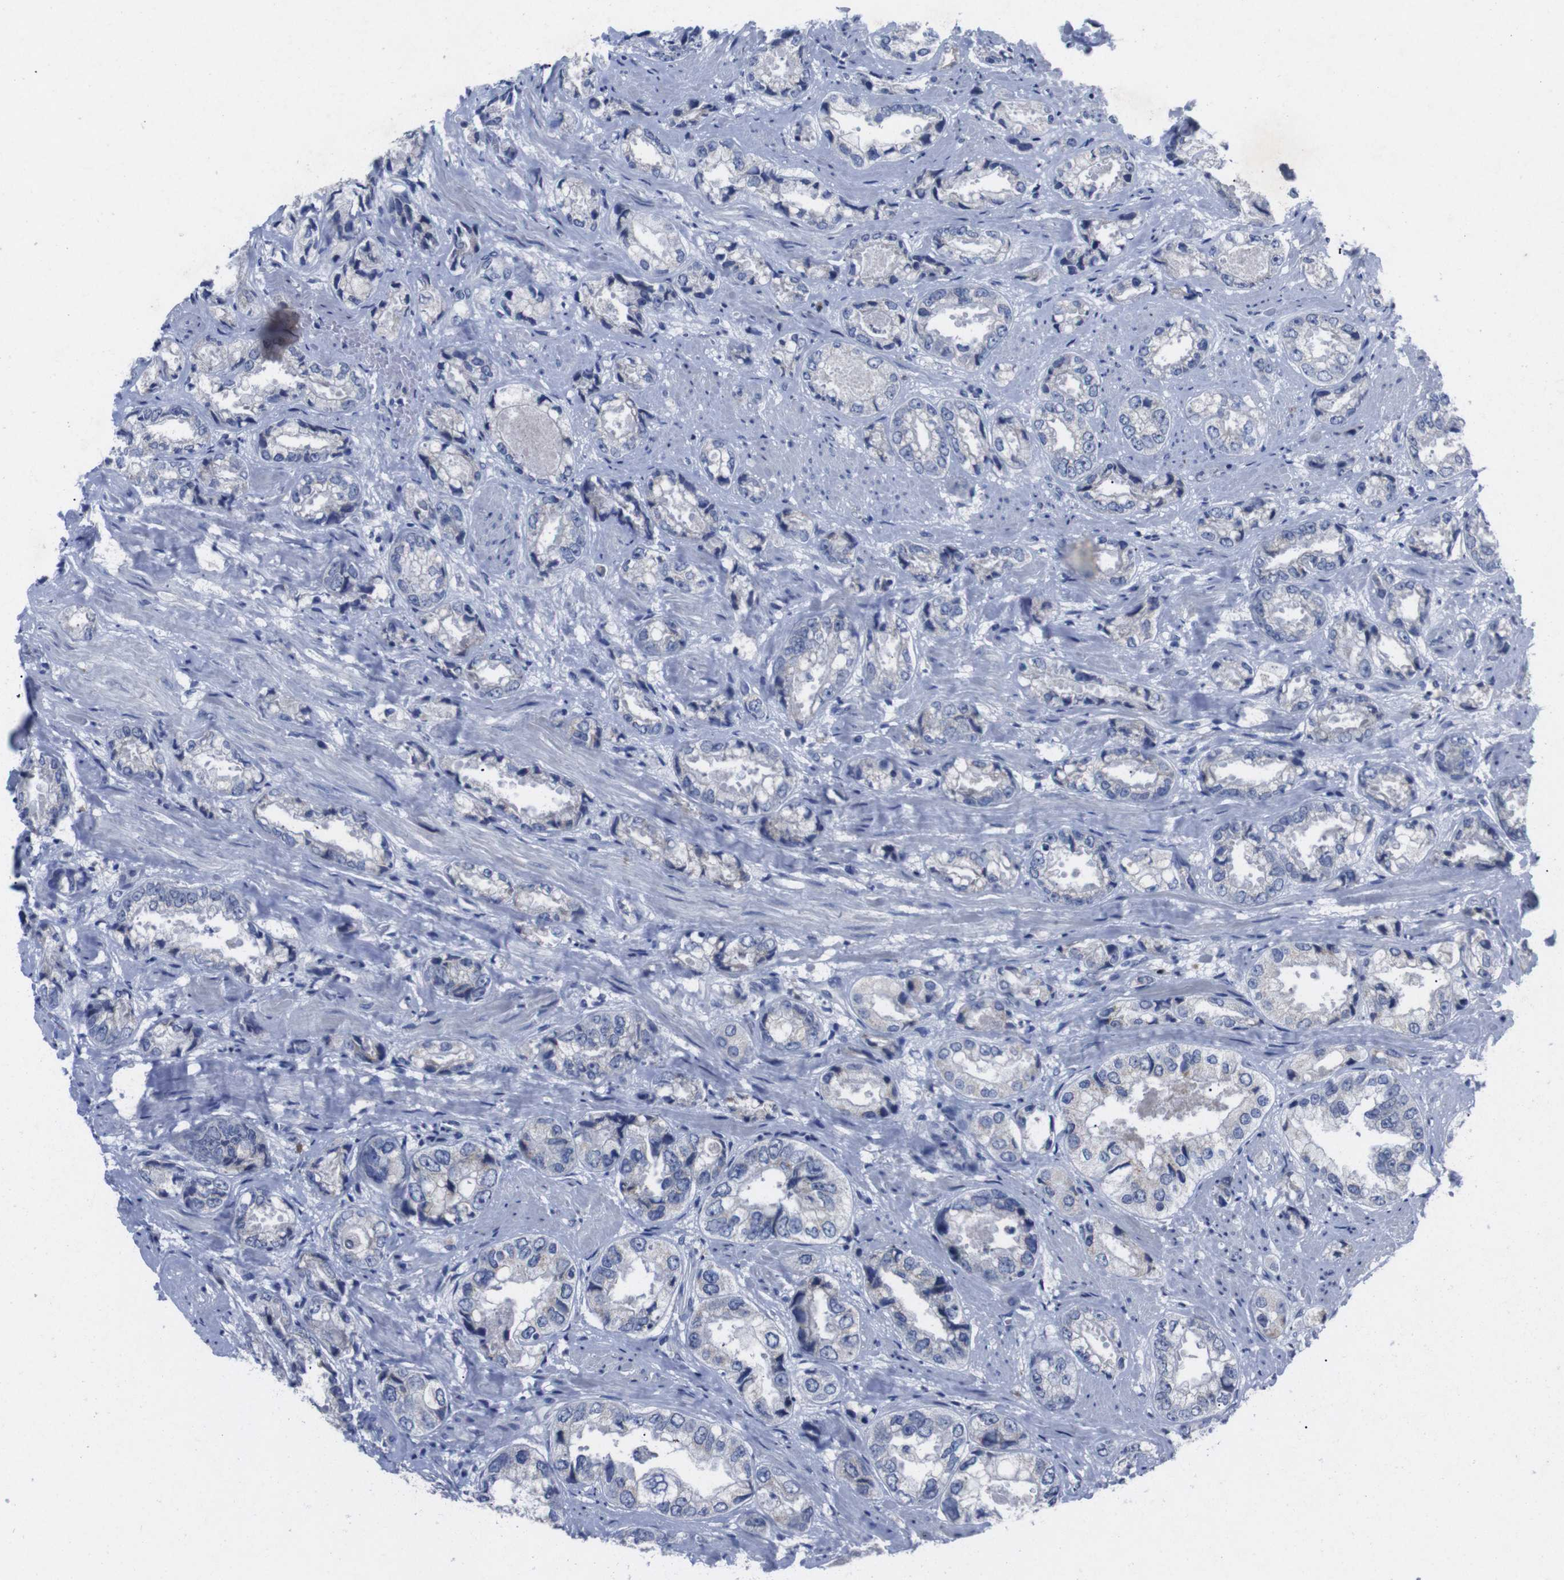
{"staining": {"intensity": "negative", "quantity": "none", "location": "none"}, "tissue": "prostate cancer", "cell_type": "Tumor cells", "image_type": "cancer", "snomed": [{"axis": "morphology", "description": "Adenocarcinoma, High grade"}, {"axis": "topography", "description": "Prostate"}], "caption": "Immunohistochemical staining of human high-grade adenocarcinoma (prostate) shows no significant staining in tumor cells.", "gene": "IRF4", "patient": {"sex": "male", "age": 61}}